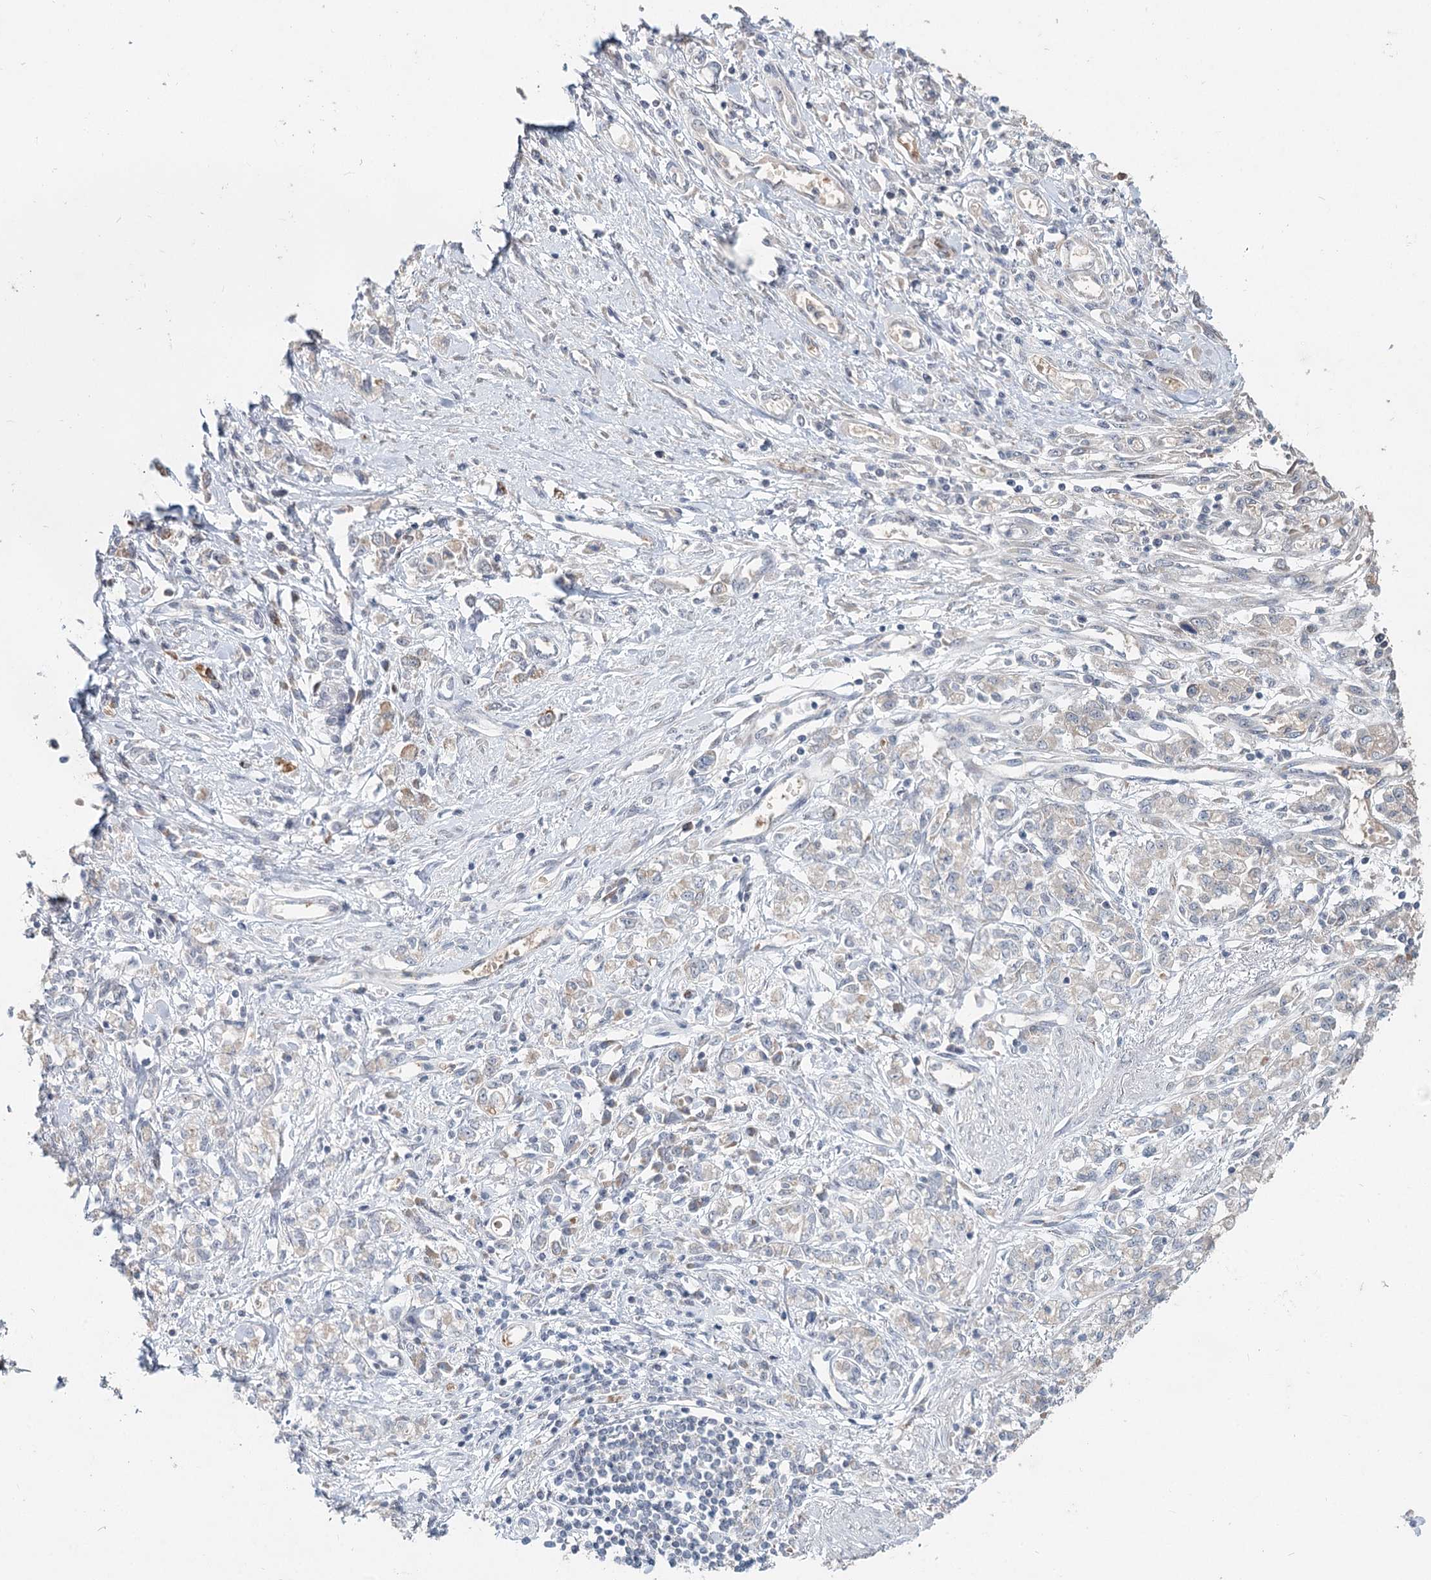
{"staining": {"intensity": "weak", "quantity": "<25%", "location": "cytoplasmic/membranous"}, "tissue": "stomach cancer", "cell_type": "Tumor cells", "image_type": "cancer", "snomed": [{"axis": "morphology", "description": "Adenocarcinoma, NOS"}, {"axis": "topography", "description": "Stomach"}], "caption": "High power microscopy image of an immunohistochemistry (IHC) photomicrograph of adenocarcinoma (stomach), revealing no significant staining in tumor cells.", "gene": "FBXO7", "patient": {"sex": "female", "age": 76}}